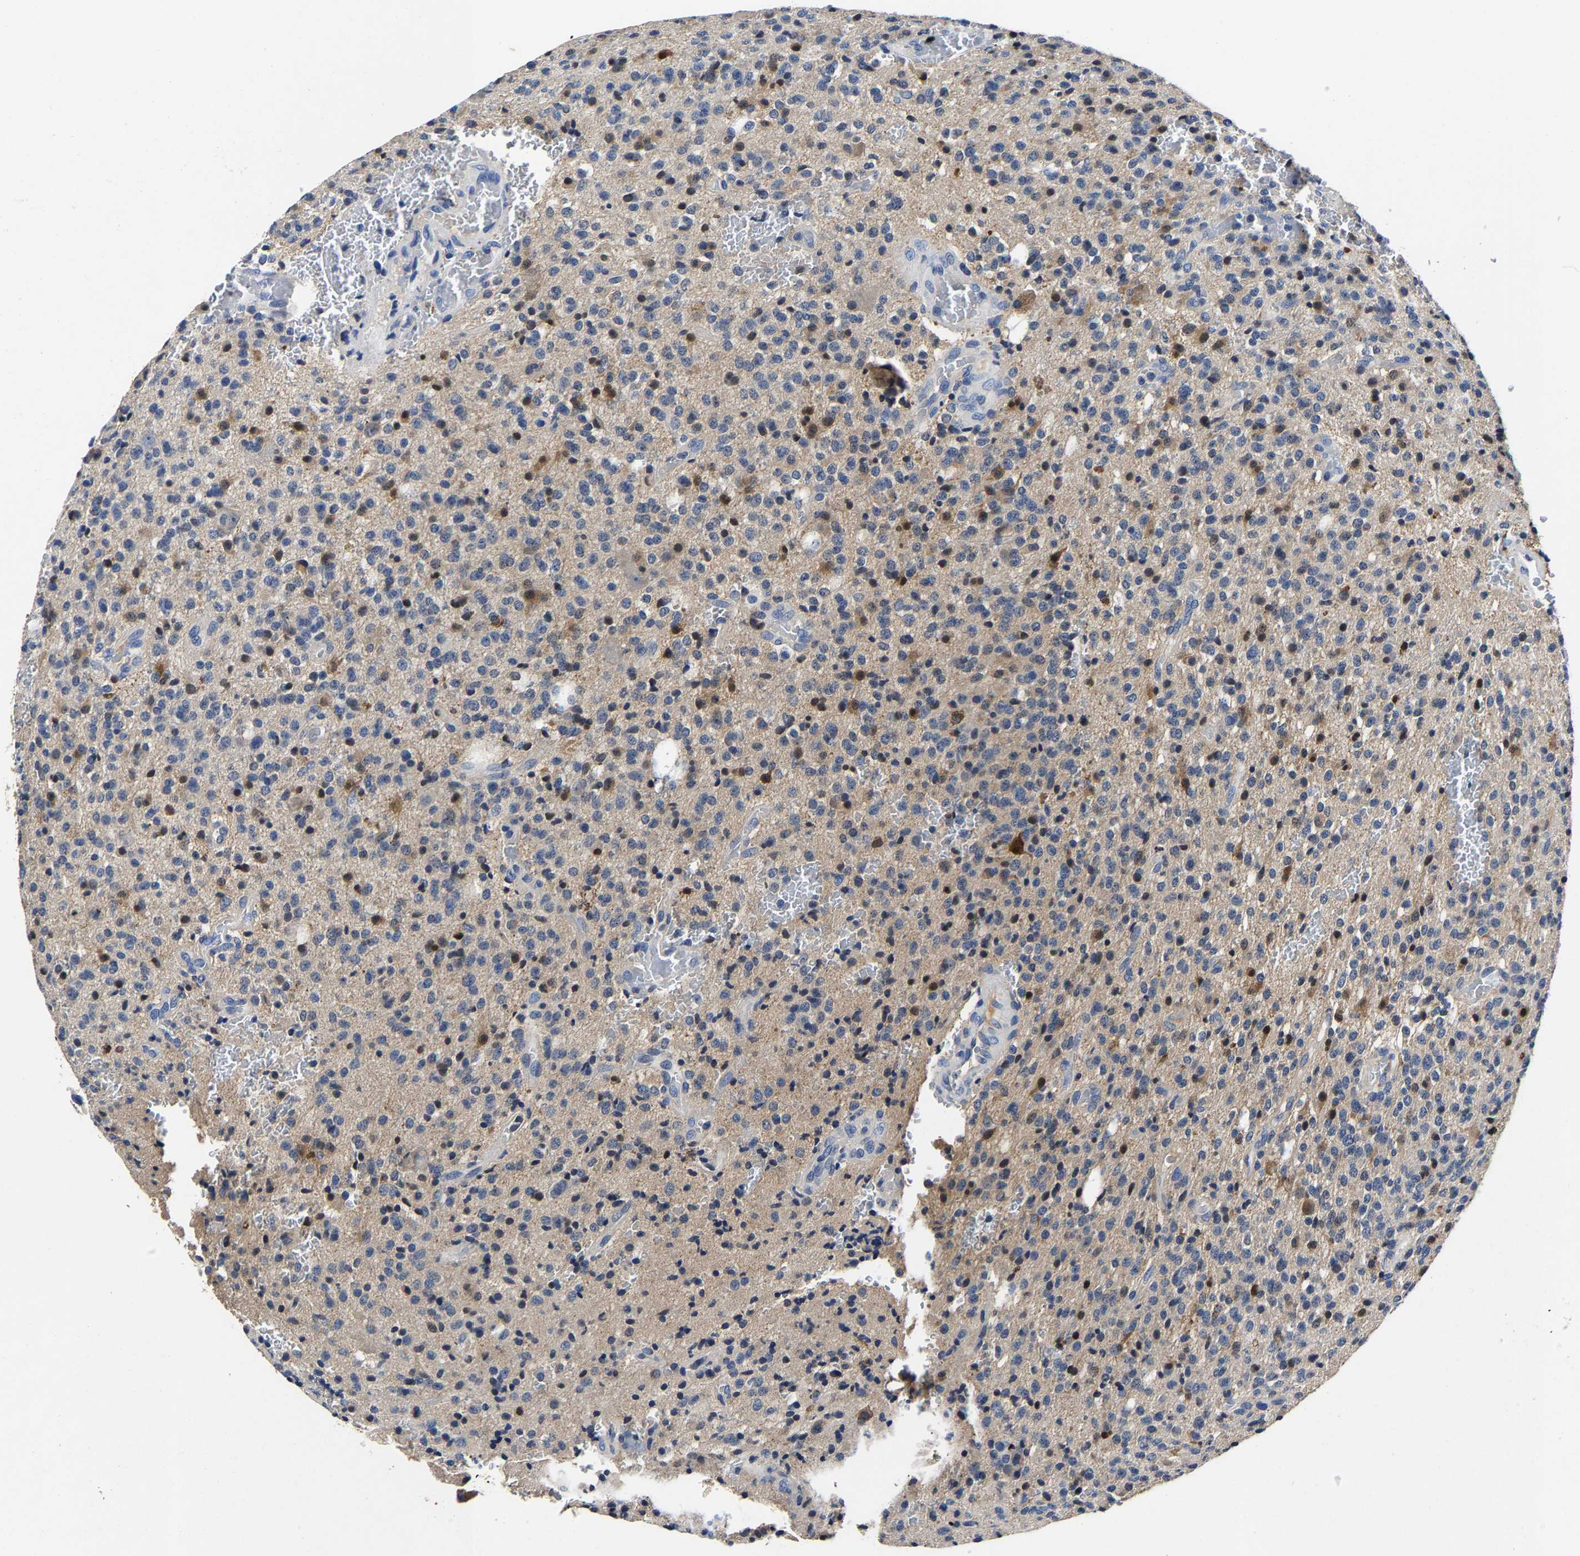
{"staining": {"intensity": "negative", "quantity": "none", "location": "none"}, "tissue": "glioma", "cell_type": "Tumor cells", "image_type": "cancer", "snomed": [{"axis": "morphology", "description": "Glioma, malignant, High grade"}, {"axis": "topography", "description": "Brain"}], "caption": "This is a micrograph of IHC staining of glioma, which shows no positivity in tumor cells.", "gene": "PSPH", "patient": {"sex": "male", "age": 34}}